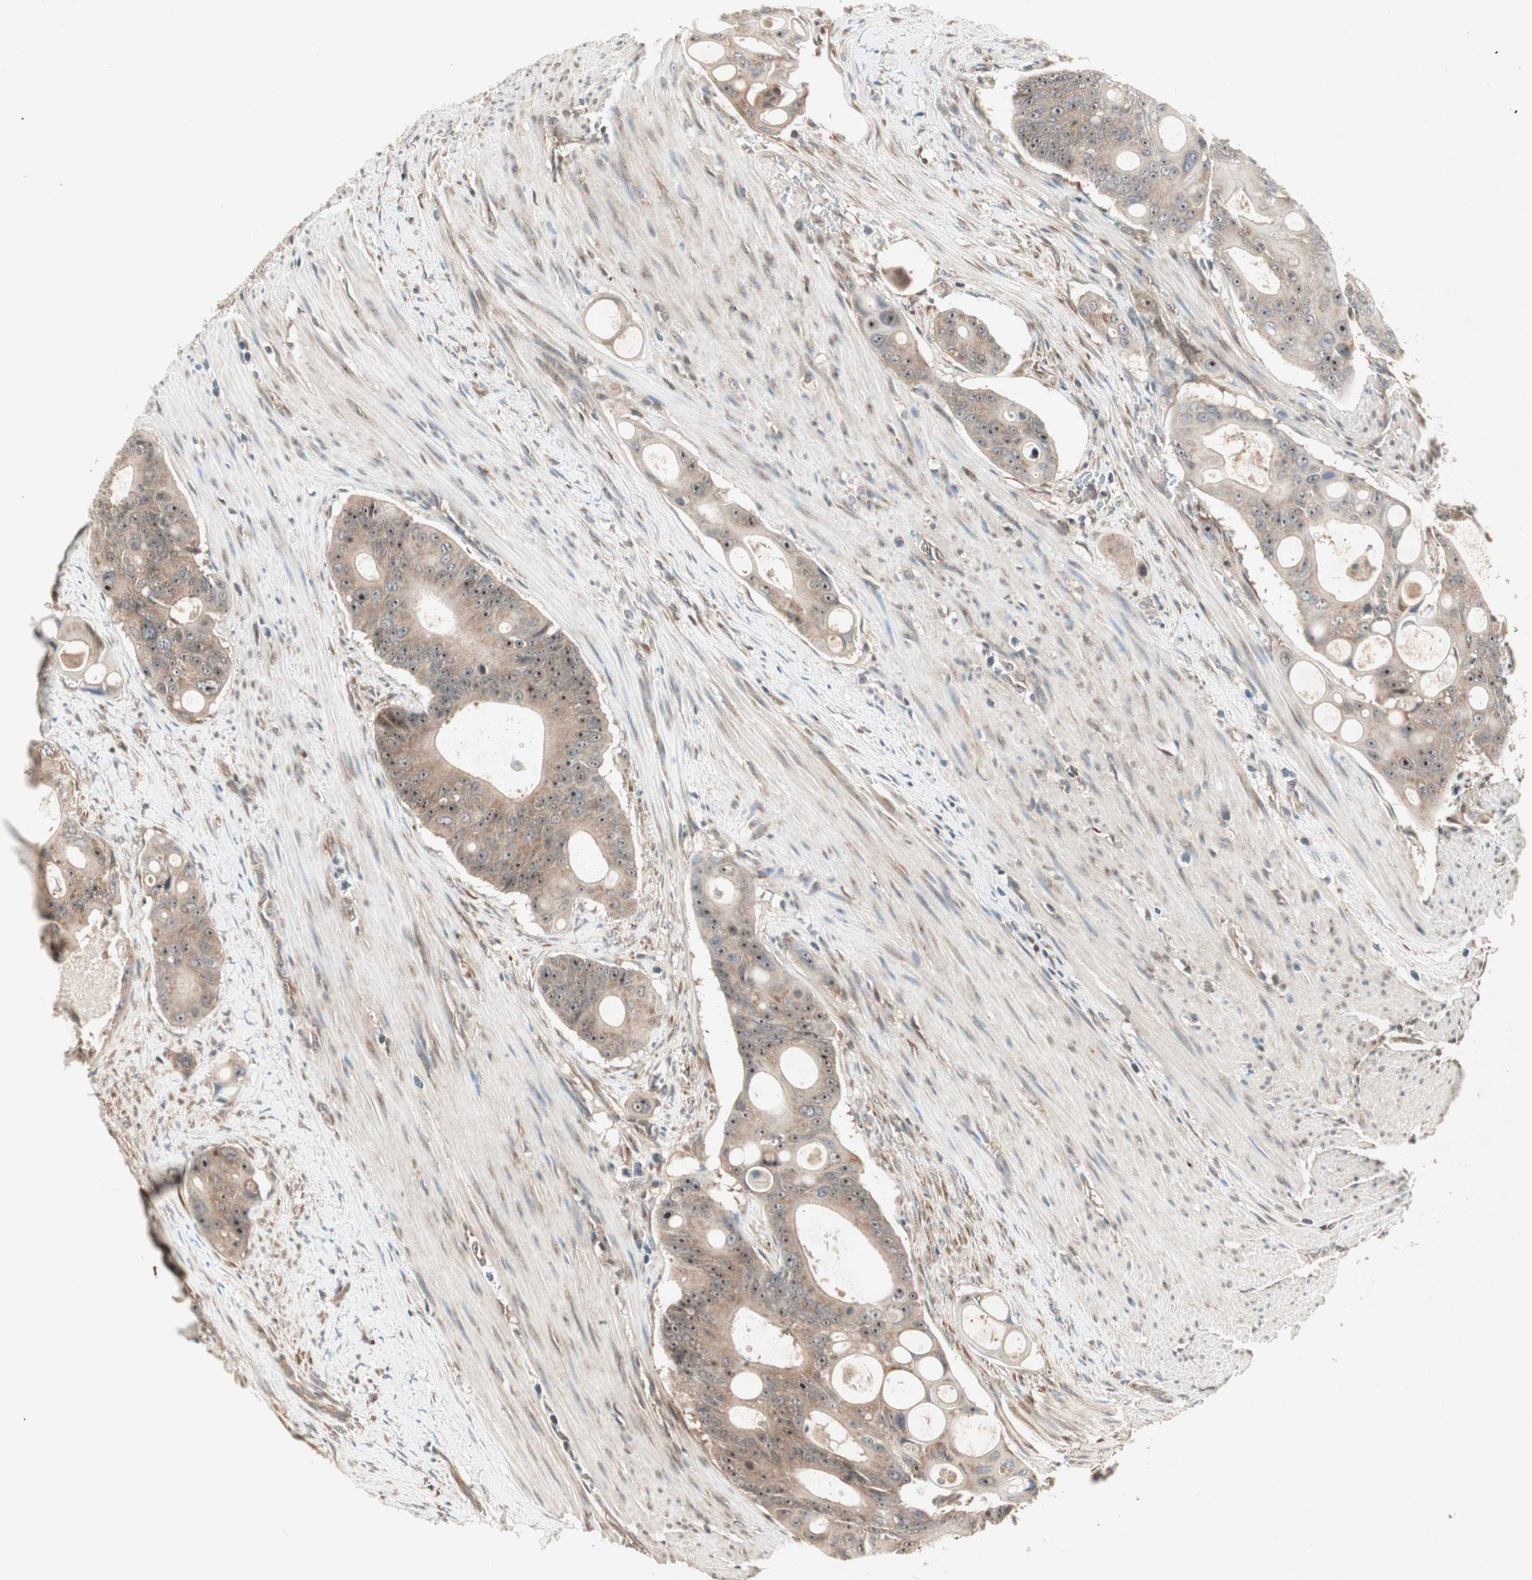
{"staining": {"intensity": "moderate", "quantity": "25%-75%", "location": "cytoplasmic/membranous,nuclear"}, "tissue": "colorectal cancer", "cell_type": "Tumor cells", "image_type": "cancer", "snomed": [{"axis": "morphology", "description": "Adenocarcinoma, NOS"}, {"axis": "topography", "description": "Colon"}], "caption": "DAB immunohistochemical staining of human colorectal cancer (adenocarcinoma) demonstrates moderate cytoplasmic/membranous and nuclear protein positivity in approximately 25%-75% of tumor cells.", "gene": "IRS1", "patient": {"sex": "female", "age": 57}}